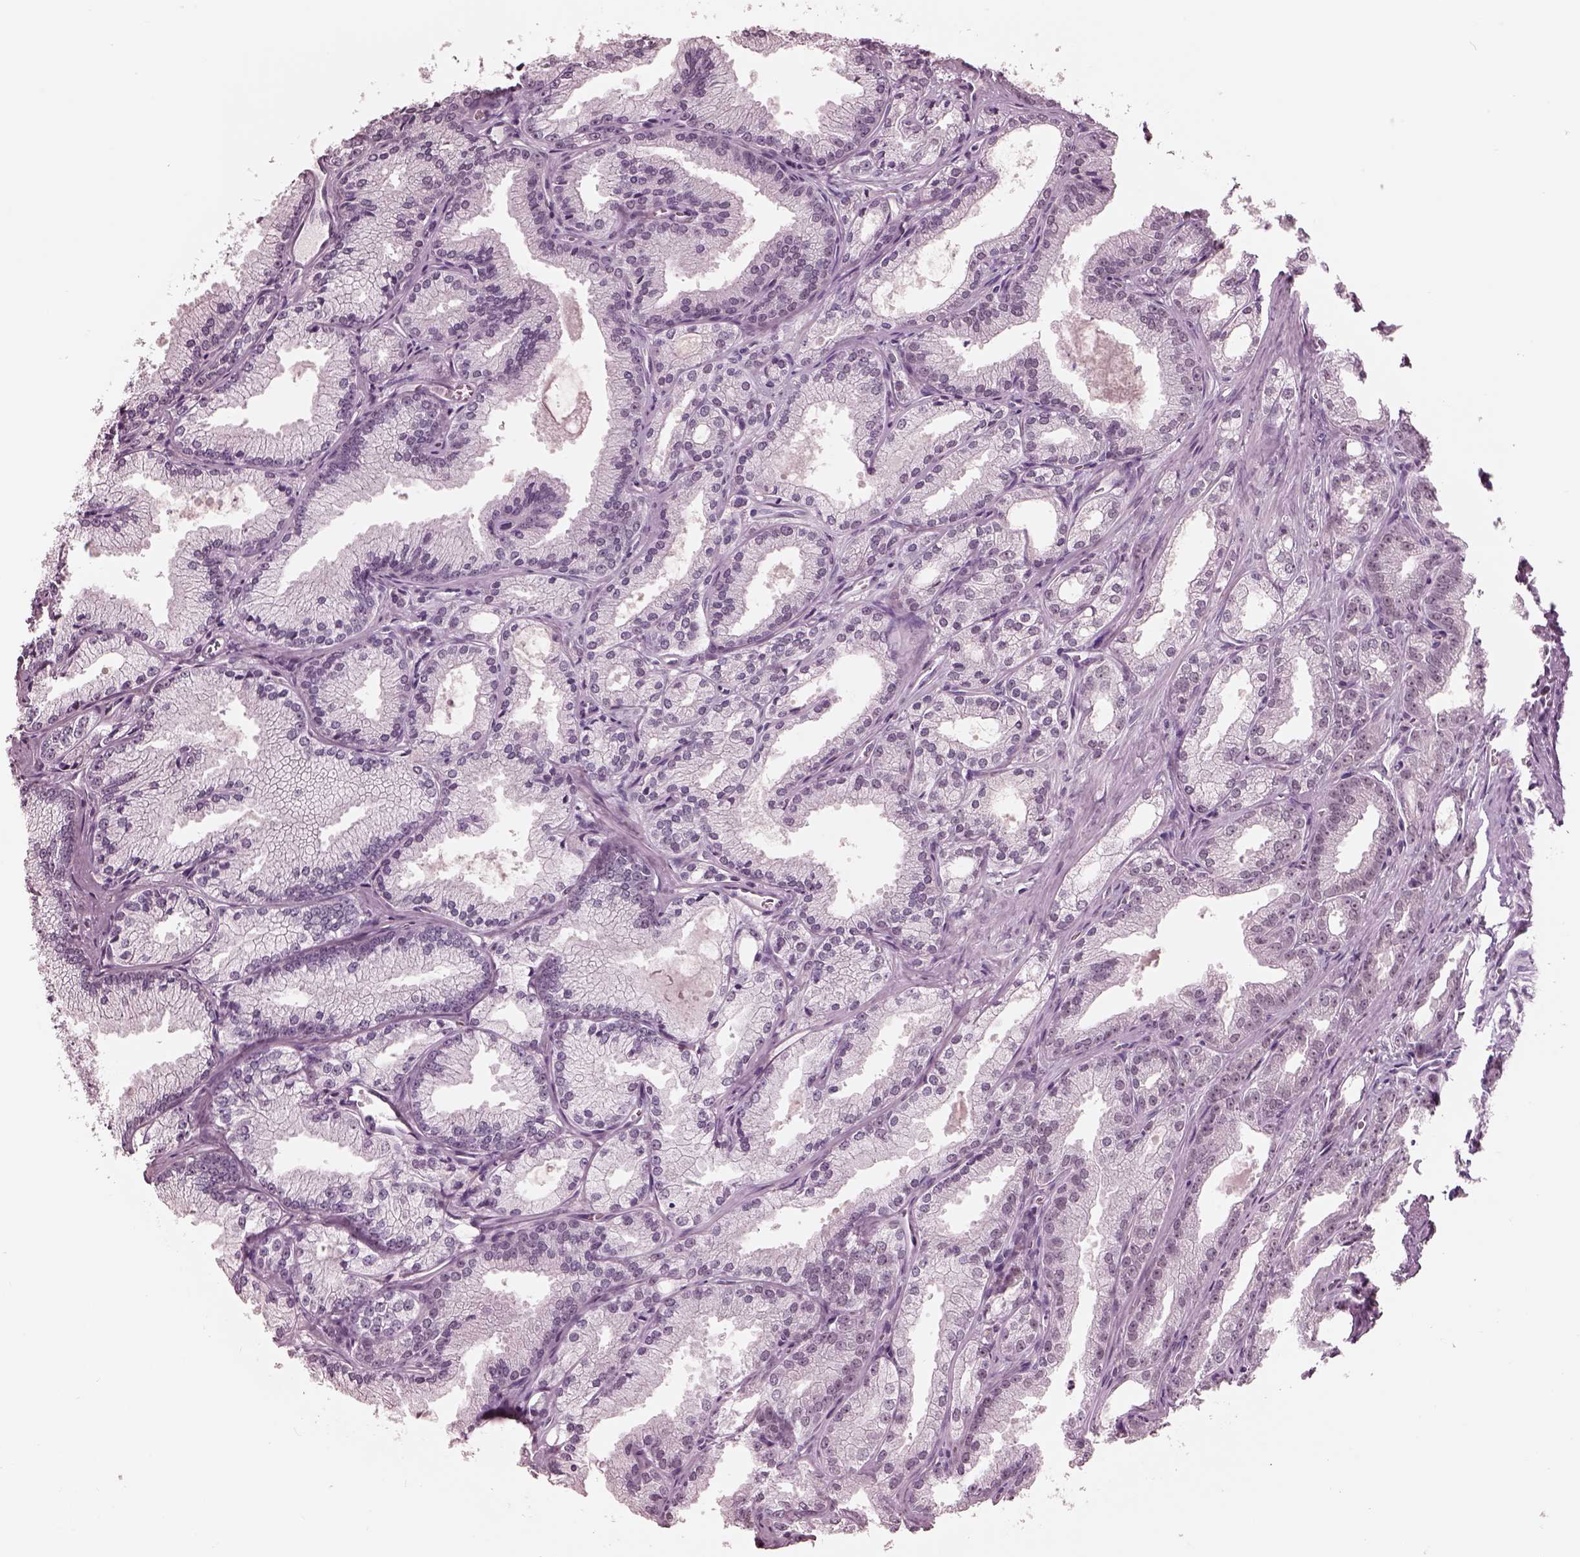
{"staining": {"intensity": "negative", "quantity": "none", "location": "none"}, "tissue": "prostate cancer", "cell_type": "Tumor cells", "image_type": "cancer", "snomed": [{"axis": "morphology", "description": "Adenocarcinoma, NOS"}, {"axis": "morphology", "description": "Adenocarcinoma, High grade"}, {"axis": "topography", "description": "Prostate"}], "caption": "The photomicrograph demonstrates no significant positivity in tumor cells of prostate high-grade adenocarcinoma.", "gene": "GARIN4", "patient": {"sex": "male", "age": 70}}